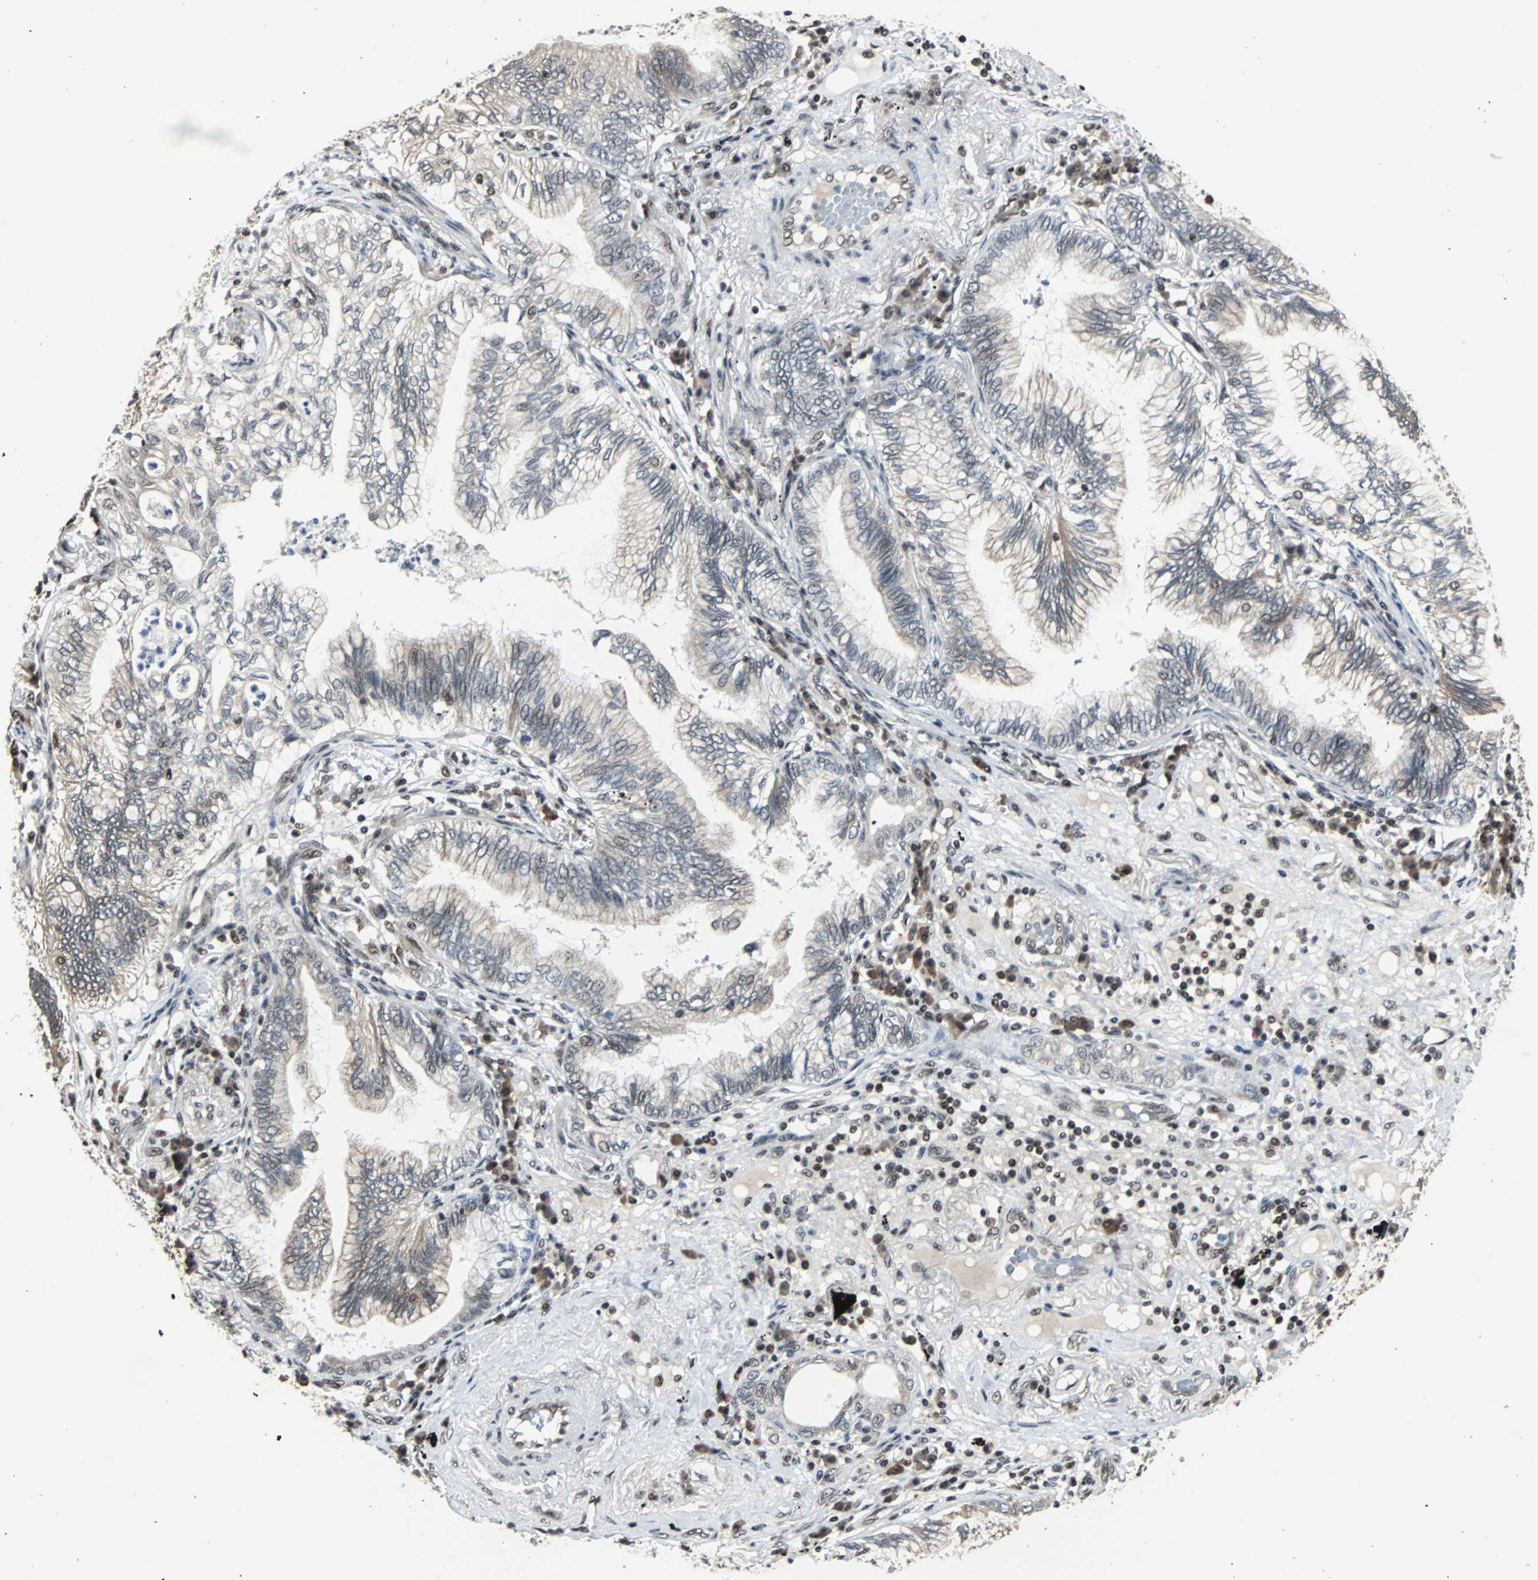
{"staining": {"intensity": "weak", "quantity": "<25%", "location": "cytoplasmic/membranous"}, "tissue": "lung cancer", "cell_type": "Tumor cells", "image_type": "cancer", "snomed": [{"axis": "morphology", "description": "Adenocarcinoma, NOS"}, {"axis": "topography", "description": "Lung"}], "caption": "Tumor cells are negative for brown protein staining in lung cancer.", "gene": "TERF2IP", "patient": {"sex": "female", "age": 70}}